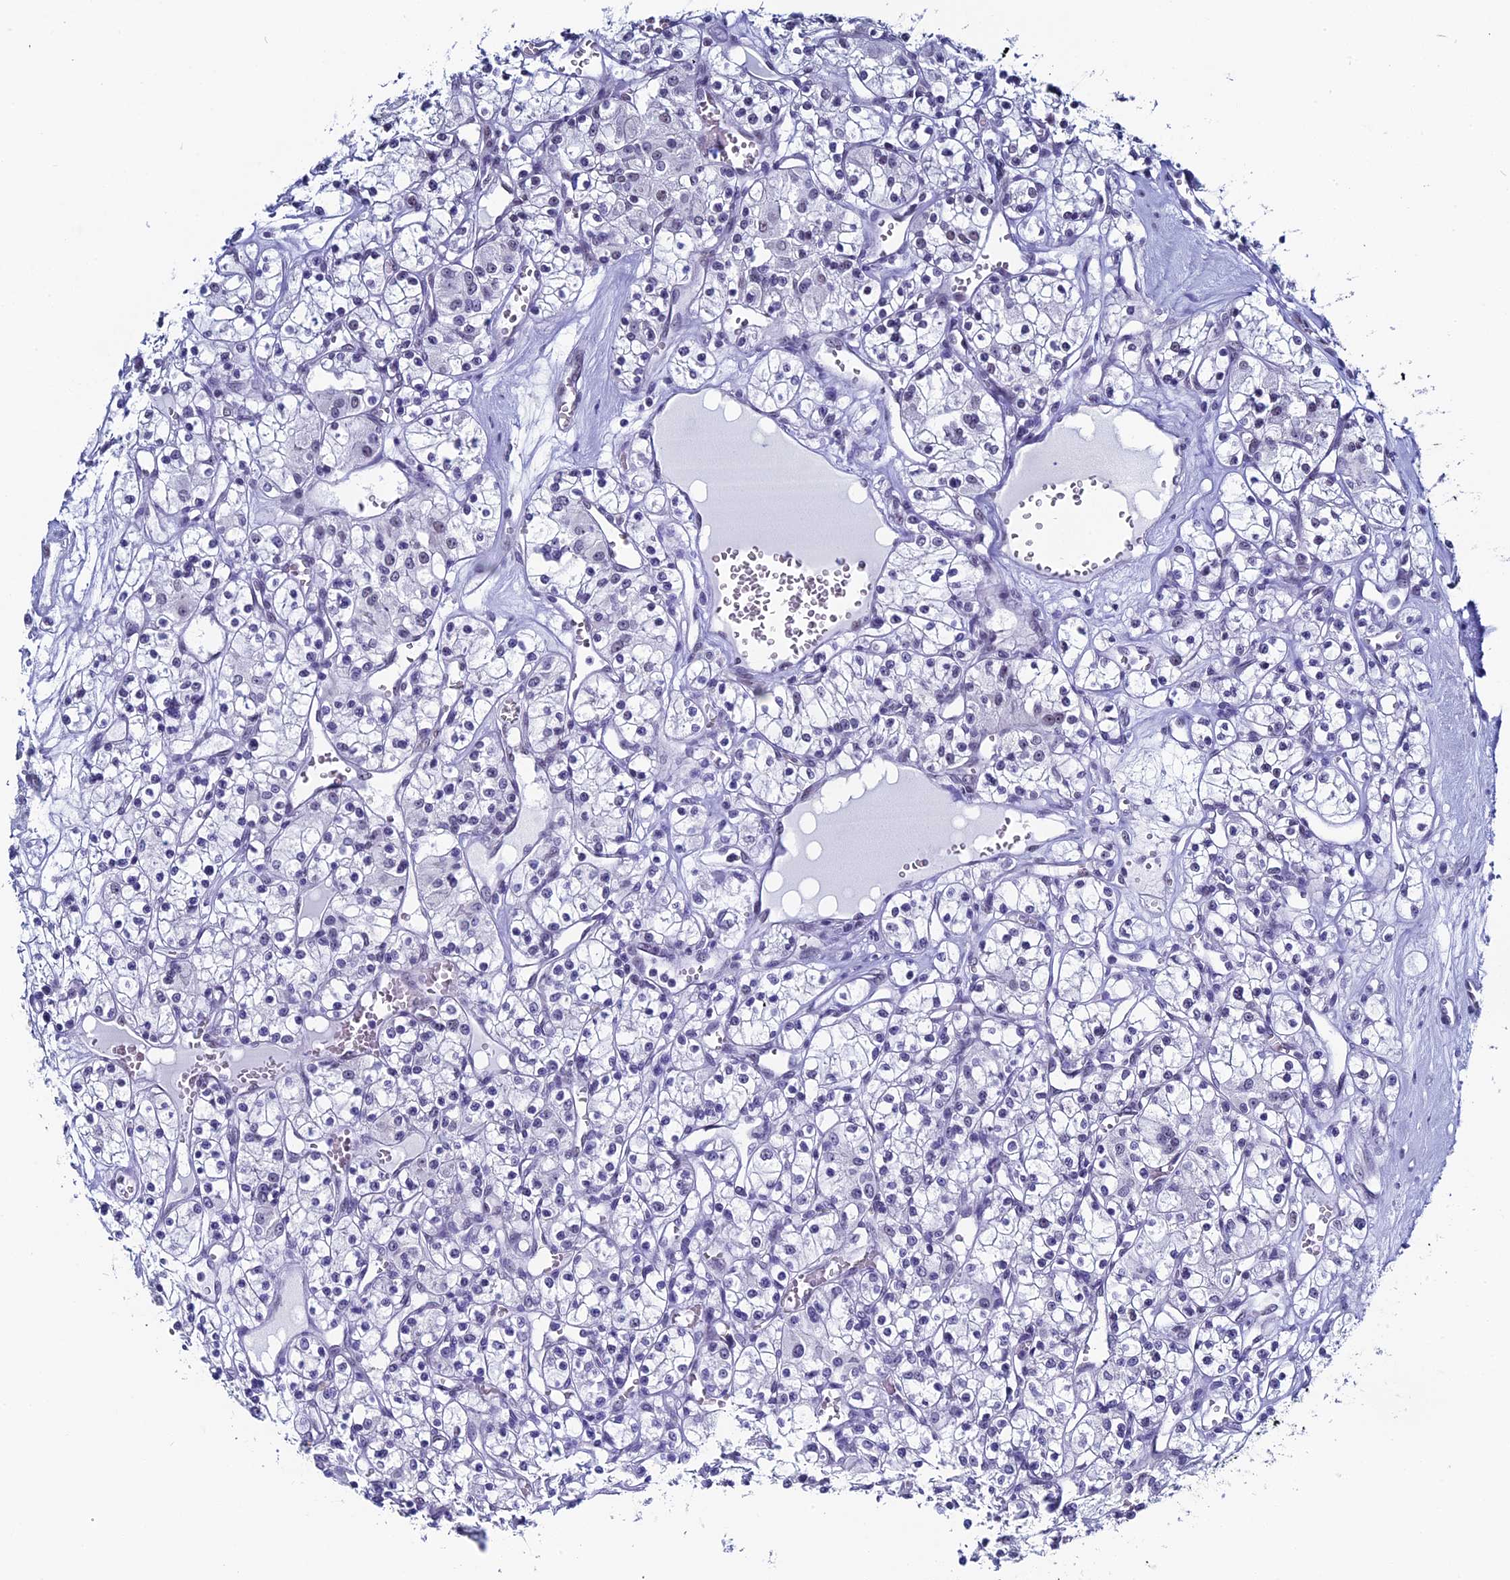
{"staining": {"intensity": "negative", "quantity": "none", "location": "none"}, "tissue": "renal cancer", "cell_type": "Tumor cells", "image_type": "cancer", "snomed": [{"axis": "morphology", "description": "Adenocarcinoma, NOS"}, {"axis": "topography", "description": "Kidney"}], "caption": "Immunohistochemical staining of human renal cancer shows no significant positivity in tumor cells. The staining is performed using DAB (3,3'-diaminobenzidine) brown chromogen with nuclei counter-stained in using hematoxylin.", "gene": "CD2BP2", "patient": {"sex": "female", "age": 59}}